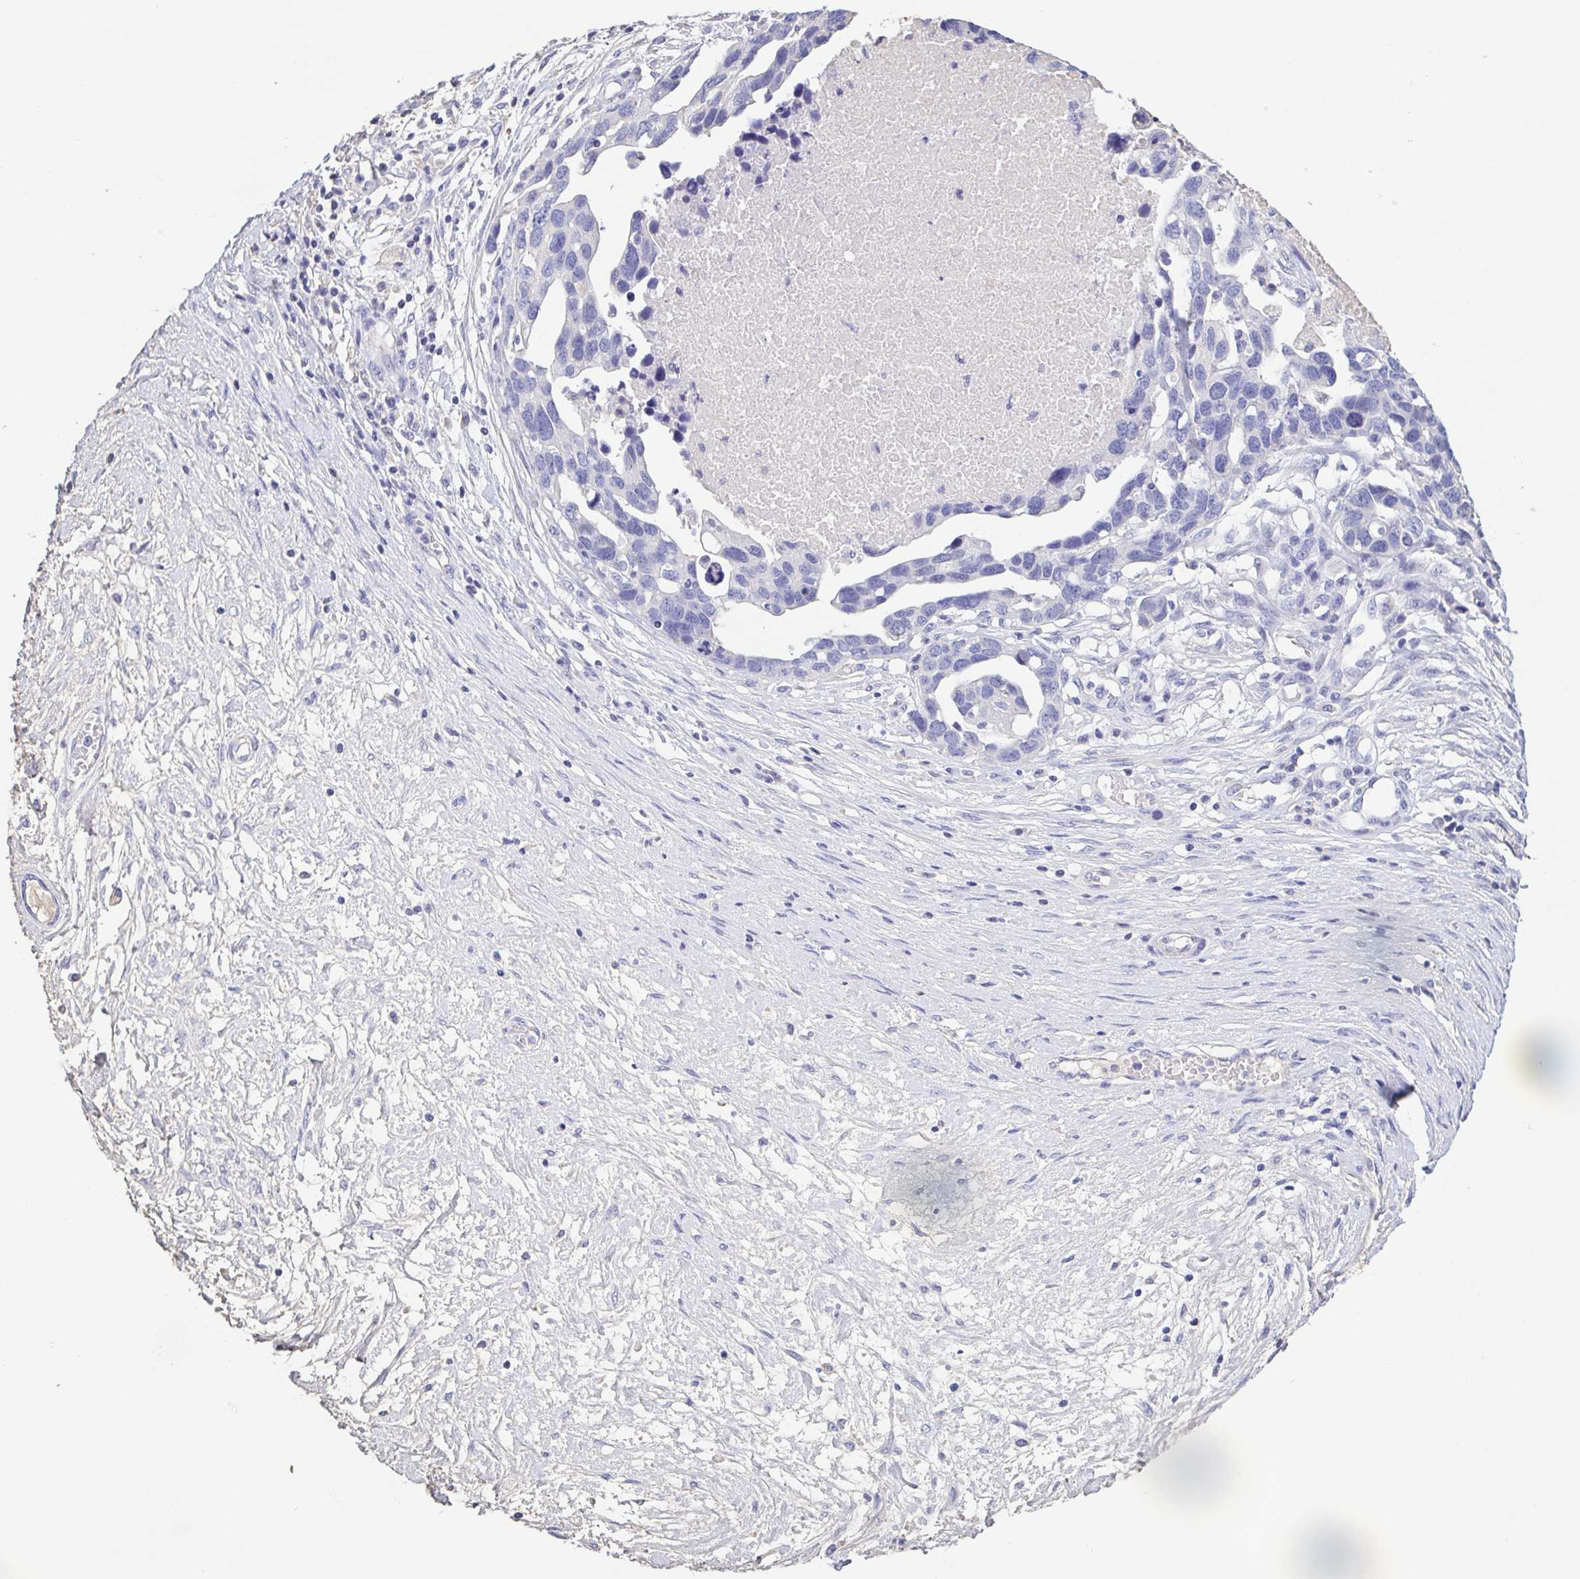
{"staining": {"intensity": "negative", "quantity": "none", "location": "none"}, "tissue": "ovarian cancer", "cell_type": "Tumor cells", "image_type": "cancer", "snomed": [{"axis": "morphology", "description": "Cystadenocarcinoma, serous, NOS"}, {"axis": "topography", "description": "Ovary"}], "caption": "Human serous cystadenocarcinoma (ovarian) stained for a protein using immunohistochemistry exhibits no expression in tumor cells.", "gene": "TREH", "patient": {"sex": "female", "age": 54}}